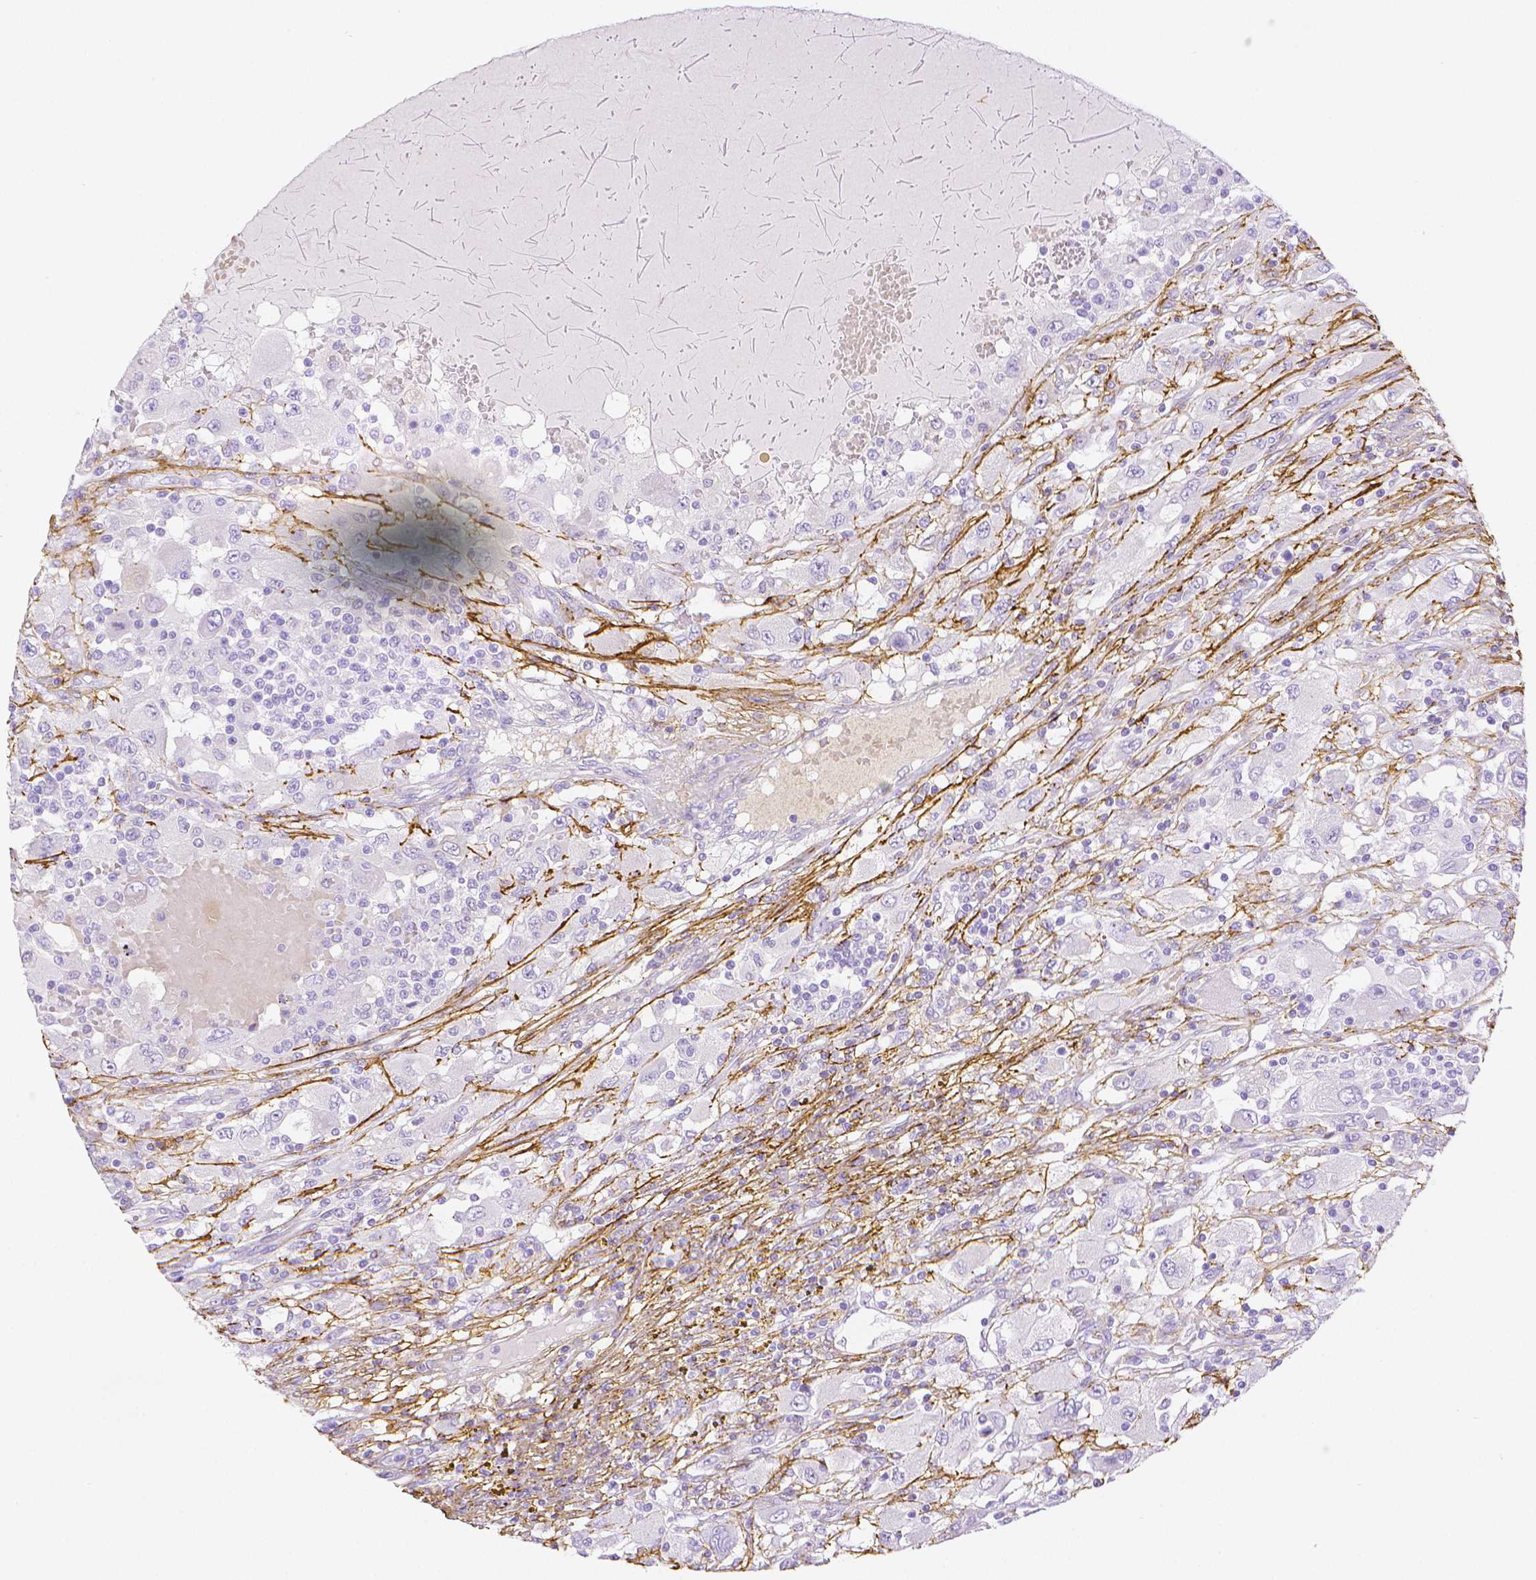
{"staining": {"intensity": "negative", "quantity": "none", "location": "none"}, "tissue": "renal cancer", "cell_type": "Tumor cells", "image_type": "cancer", "snomed": [{"axis": "morphology", "description": "Adenocarcinoma, NOS"}, {"axis": "topography", "description": "Kidney"}], "caption": "Immunohistochemistry (IHC) of human renal cancer (adenocarcinoma) exhibits no positivity in tumor cells. Brightfield microscopy of IHC stained with DAB (brown) and hematoxylin (blue), captured at high magnification.", "gene": "FBN1", "patient": {"sex": "female", "age": 67}}